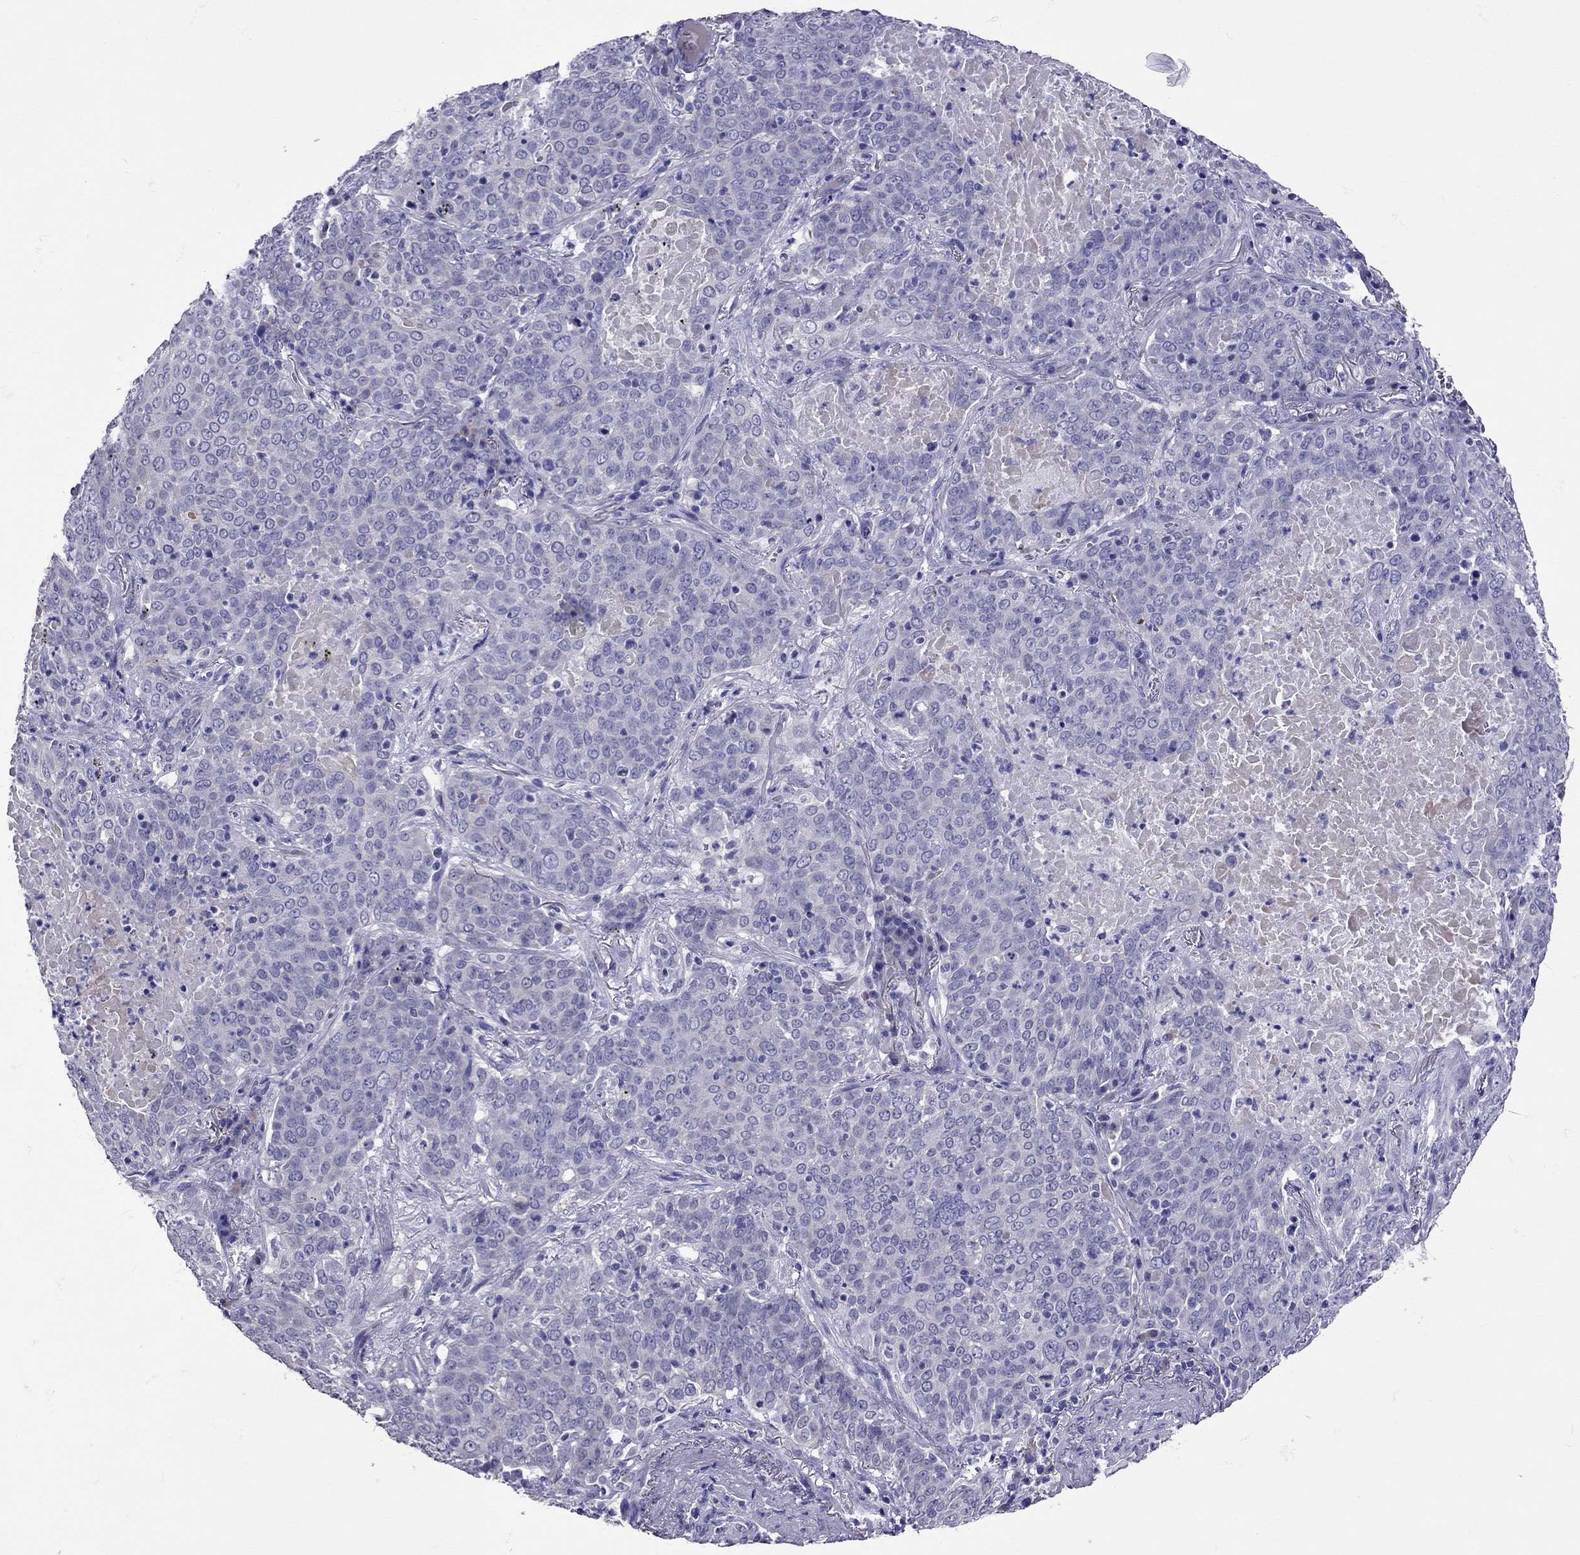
{"staining": {"intensity": "negative", "quantity": "none", "location": "none"}, "tissue": "lung cancer", "cell_type": "Tumor cells", "image_type": "cancer", "snomed": [{"axis": "morphology", "description": "Squamous cell carcinoma, NOS"}, {"axis": "topography", "description": "Lung"}], "caption": "A photomicrograph of human squamous cell carcinoma (lung) is negative for staining in tumor cells.", "gene": "TBR1", "patient": {"sex": "male", "age": 82}}